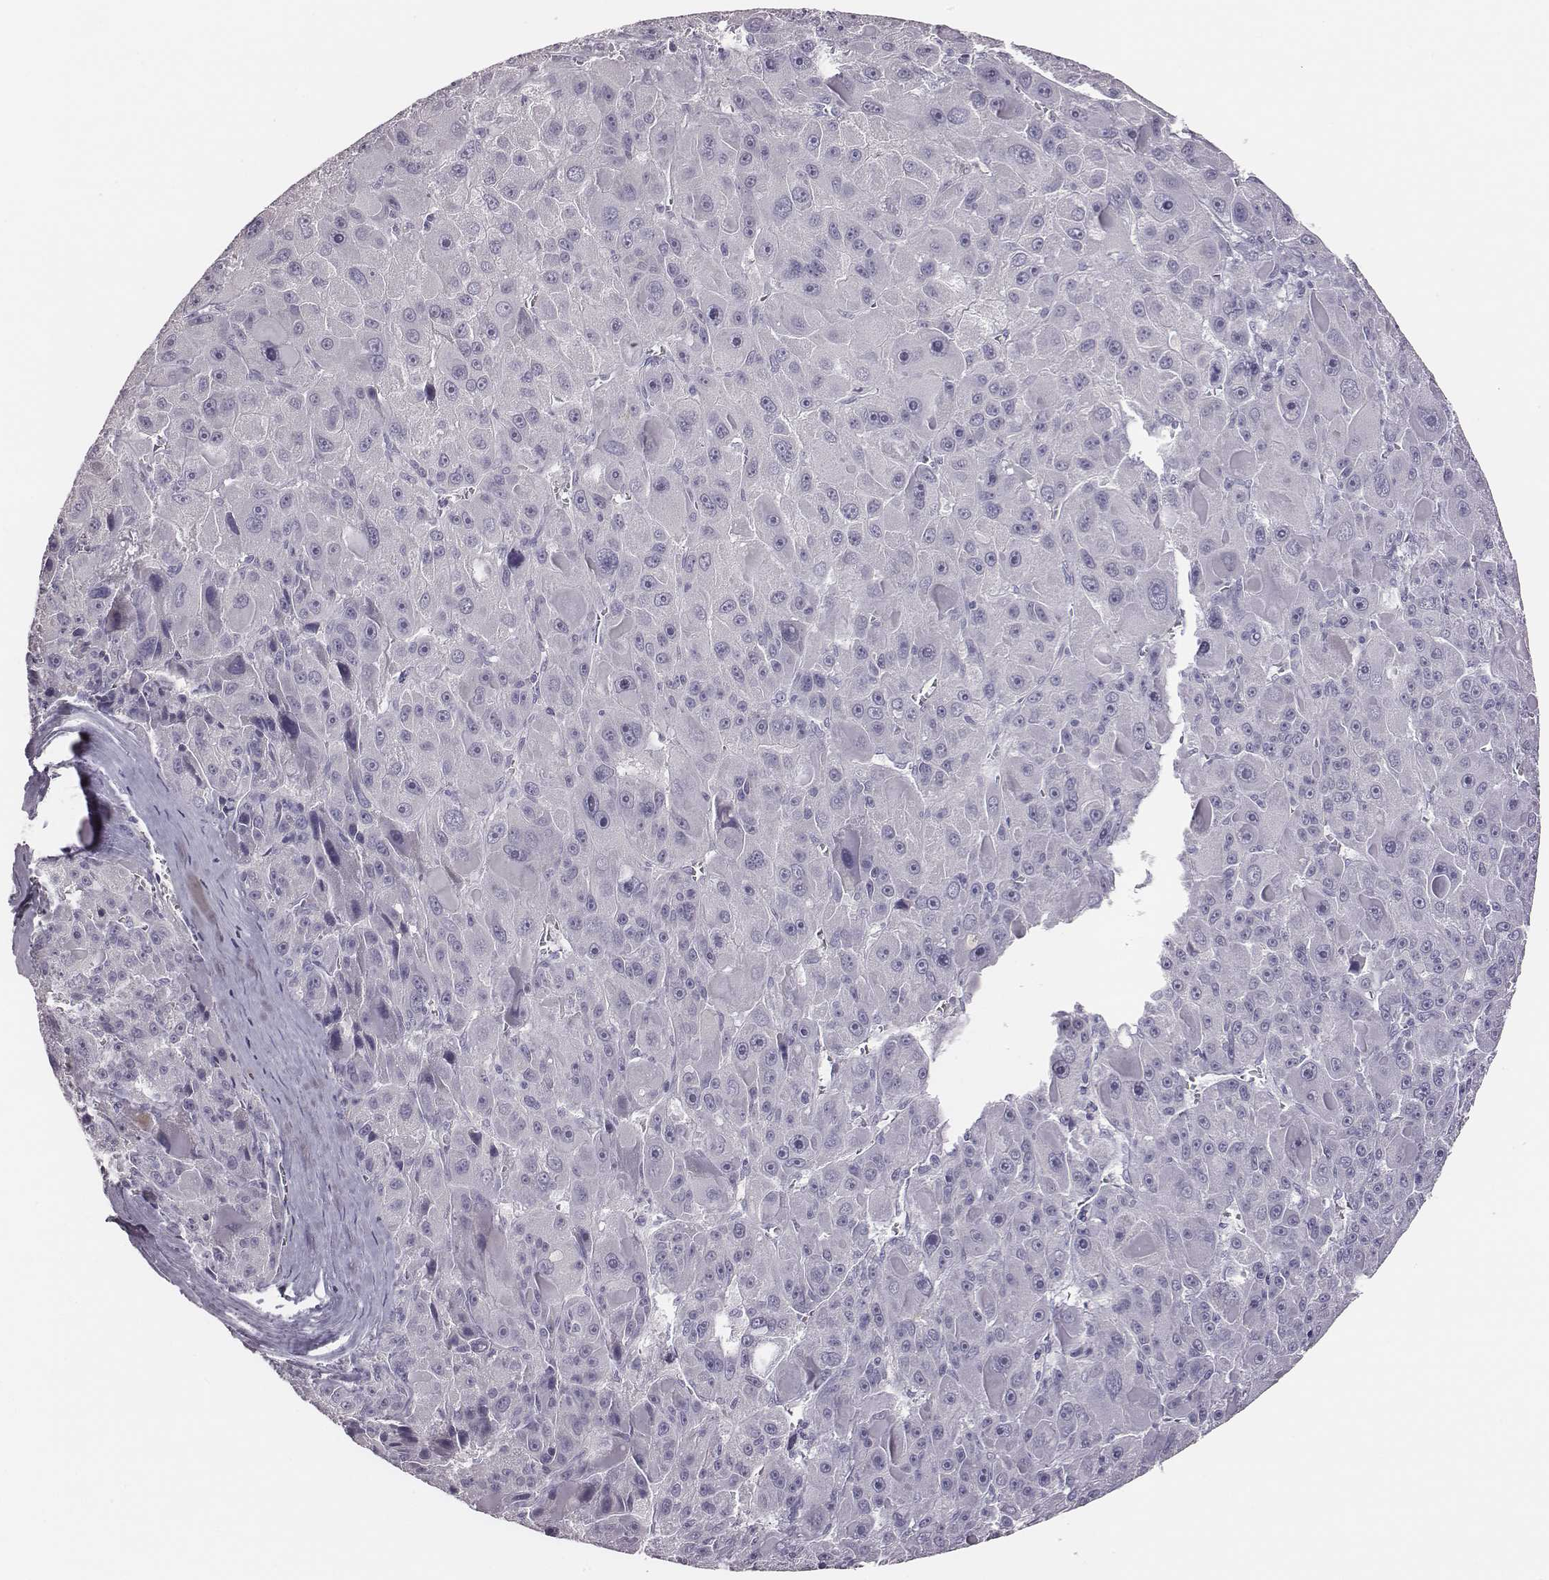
{"staining": {"intensity": "negative", "quantity": "none", "location": "none"}, "tissue": "liver cancer", "cell_type": "Tumor cells", "image_type": "cancer", "snomed": [{"axis": "morphology", "description": "Carcinoma, Hepatocellular, NOS"}, {"axis": "topography", "description": "Liver"}], "caption": "This is an immunohistochemistry (IHC) image of liver hepatocellular carcinoma. There is no positivity in tumor cells.", "gene": "GUCA1A", "patient": {"sex": "male", "age": 76}}